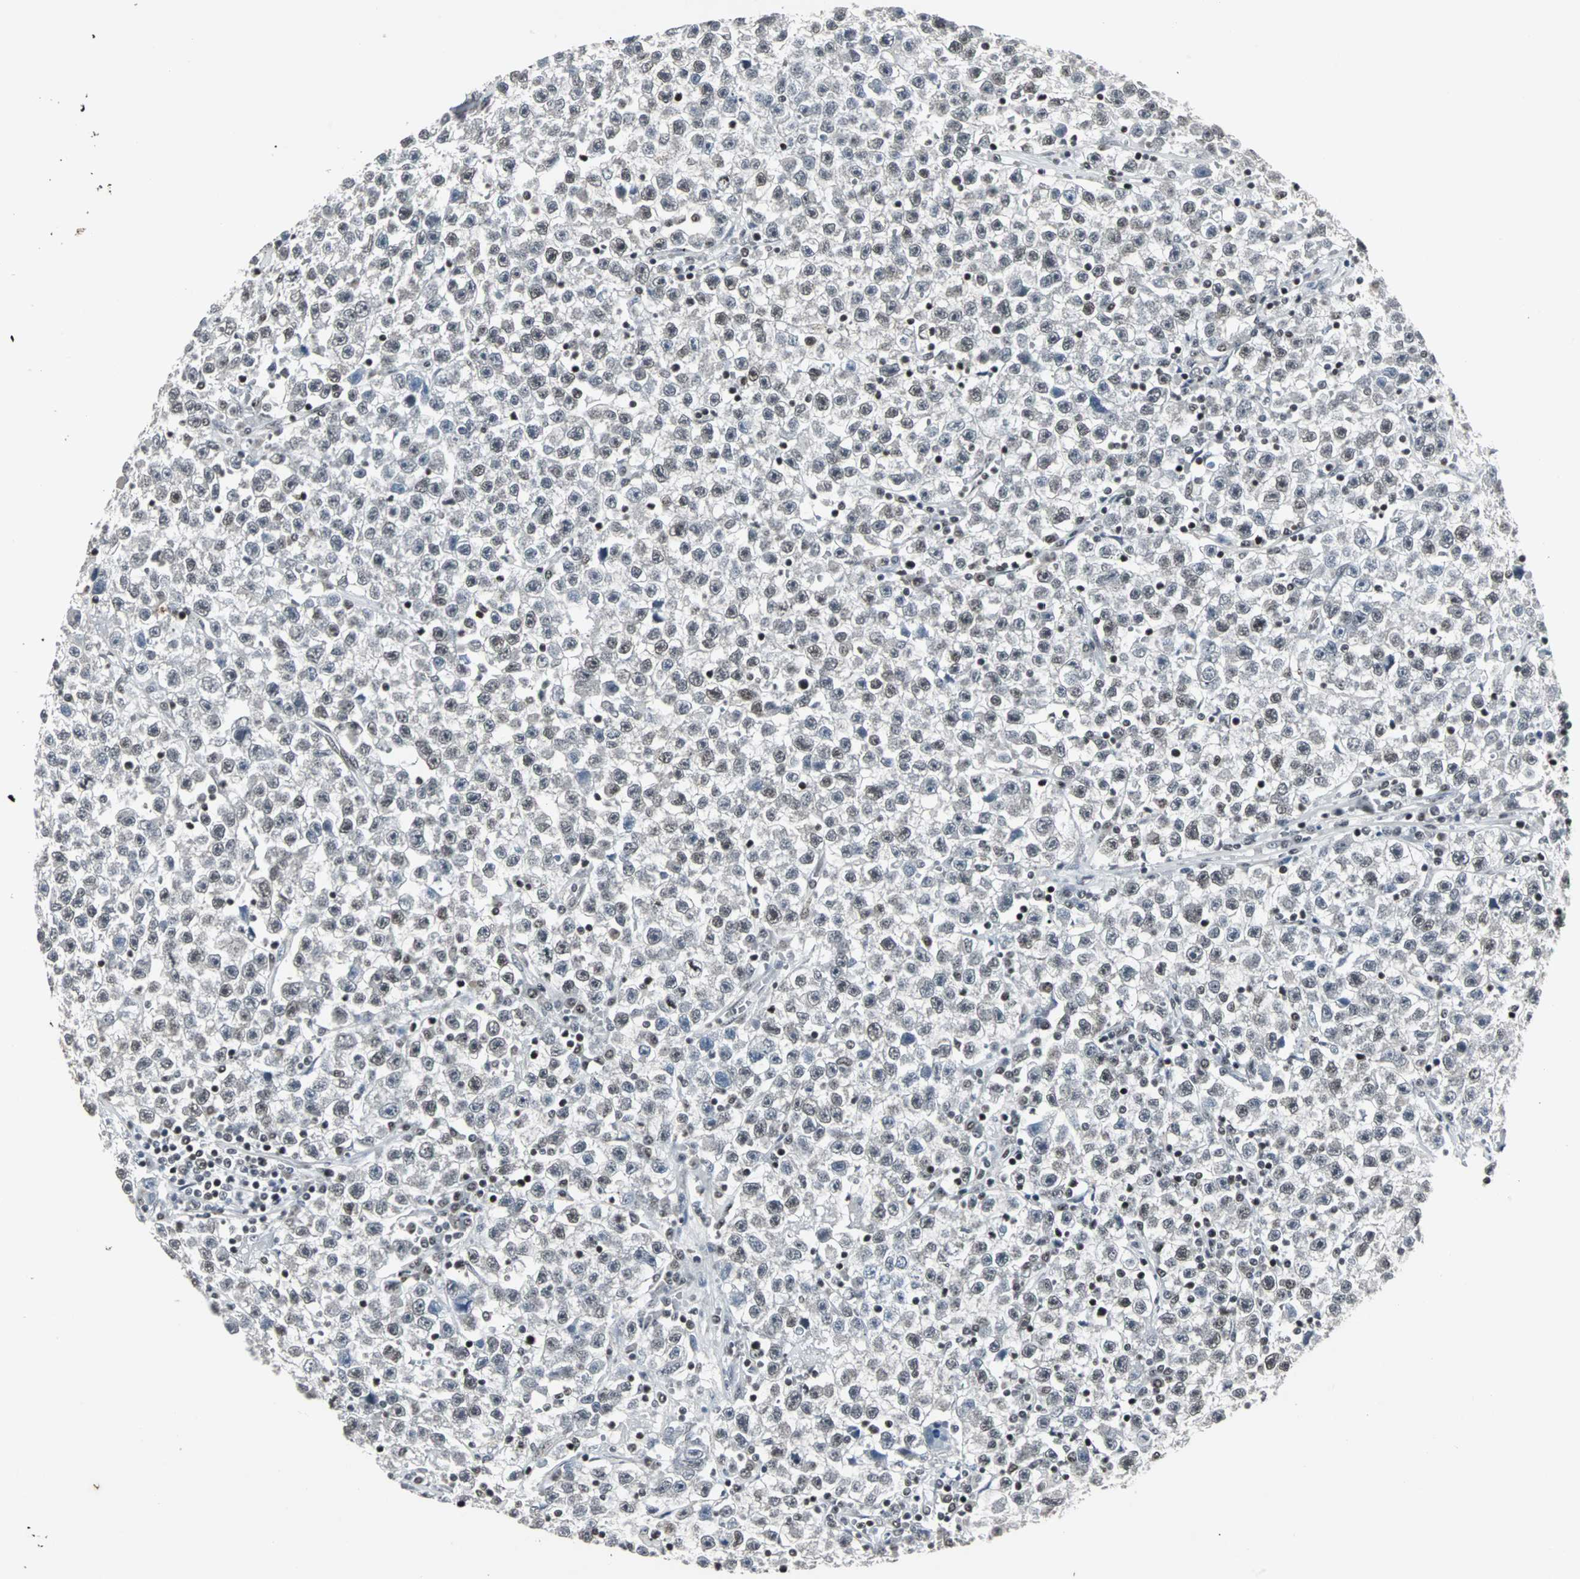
{"staining": {"intensity": "weak", "quantity": "<25%", "location": "nuclear"}, "tissue": "testis cancer", "cell_type": "Tumor cells", "image_type": "cancer", "snomed": [{"axis": "morphology", "description": "Seminoma, NOS"}, {"axis": "topography", "description": "Testis"}], "caption": "A photomicrograph of human testis cancer (seminoma) is negative for staining in tumor cells.", "gene": "PNKP", "patient": {"sex": "male", "age": 22}}